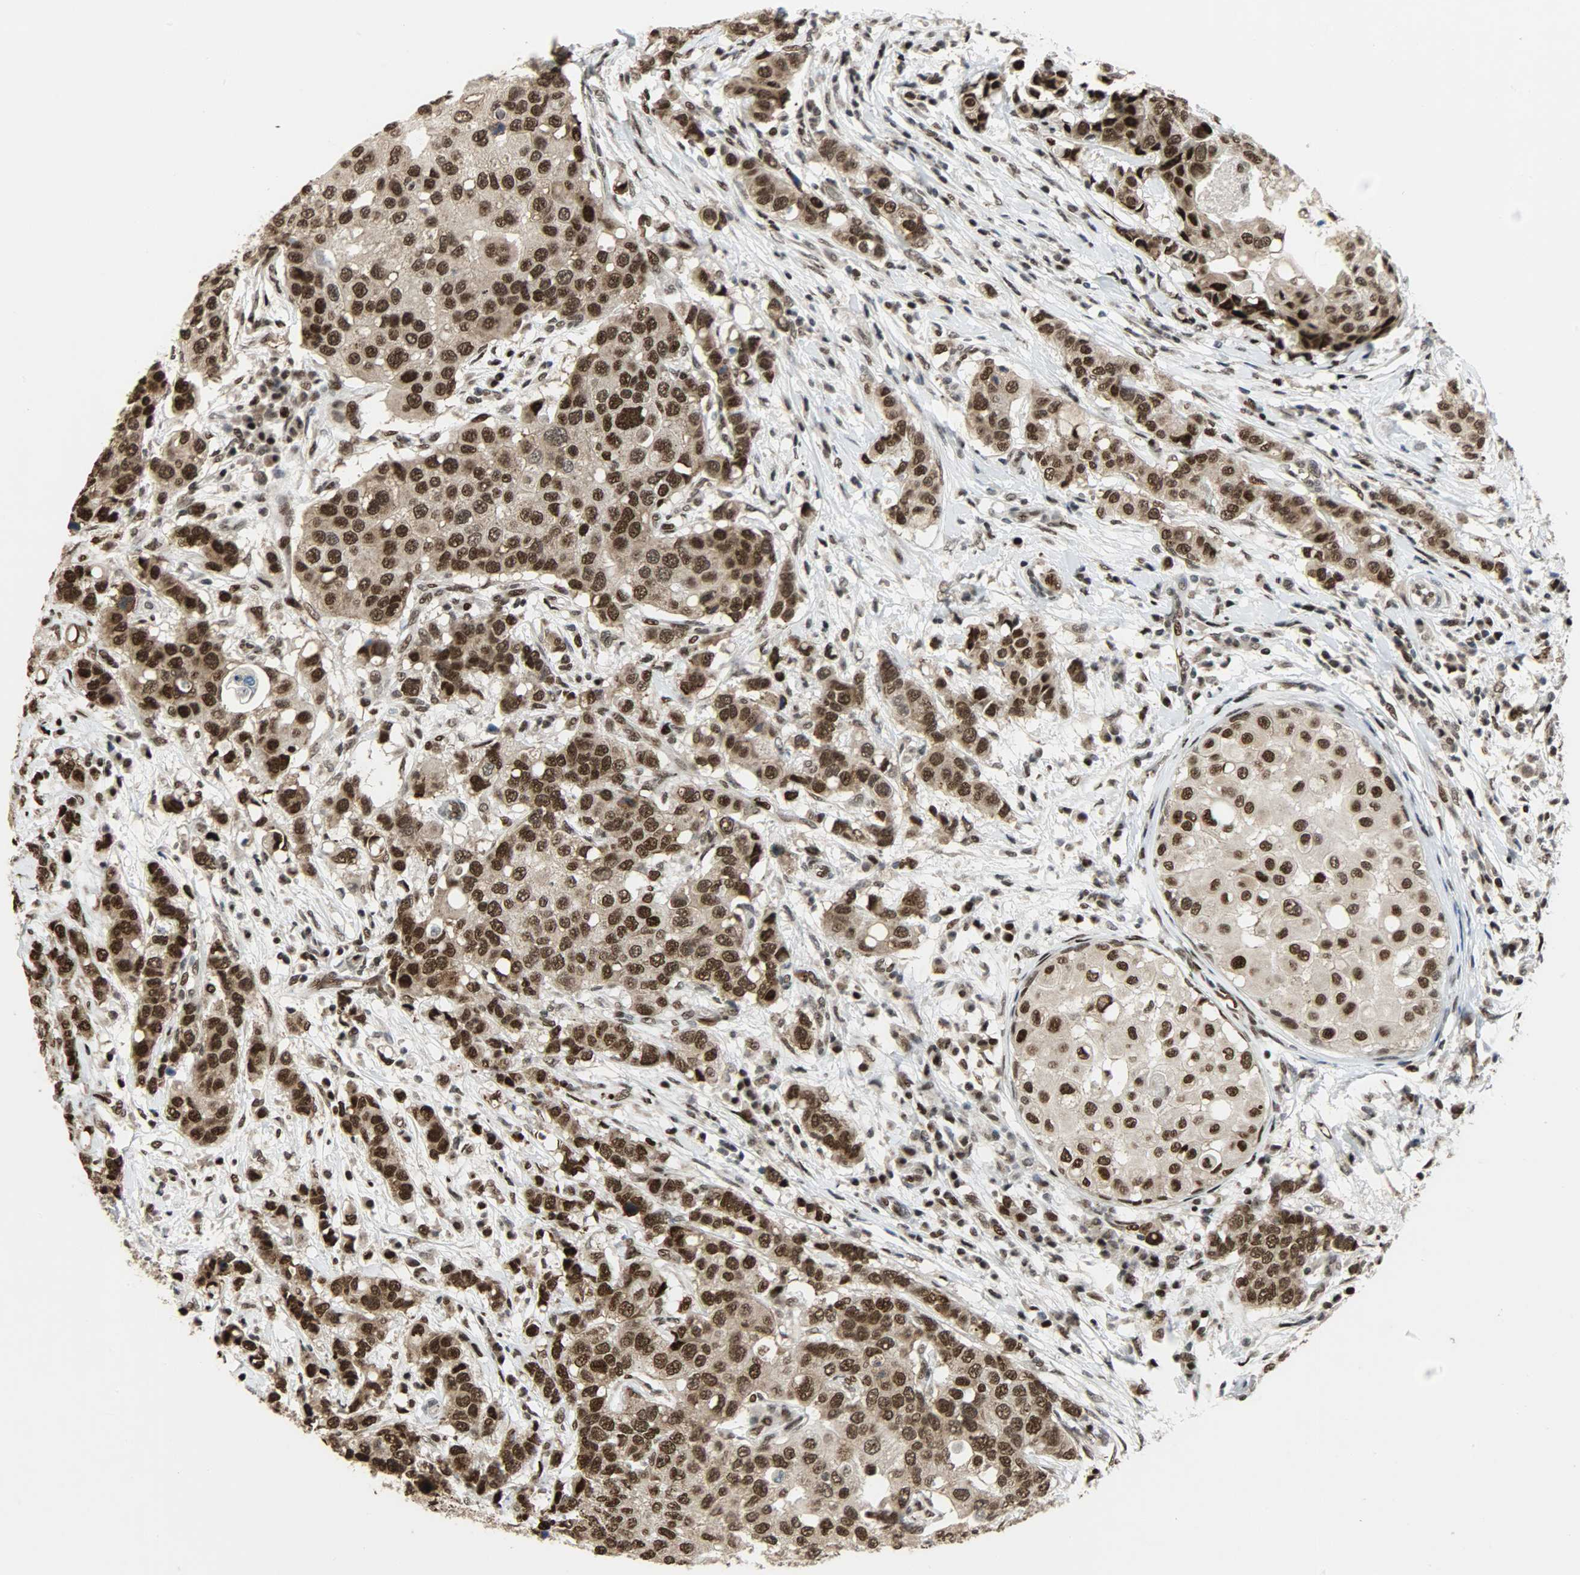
{"staining": {"intensity": "strong", "quantity": ">75%", "location": "cytoplasmic/membranous,nuclear"}, "tissue": "breast cancer", "cell_type": "Tumor cells", "image_type": "cancer", "snomed": [{"axis": "morphology", "description": "Duct carcinoma"}, {"axis": "topography", "description": "Breast"}], "caption": "Breast cancer (invasive ductal carcinoma) stained with a protein marker demonstrates strong staining in tumor cells.", "gene": "SNAI1", "patient": {"sex": "female", "age": 27}}